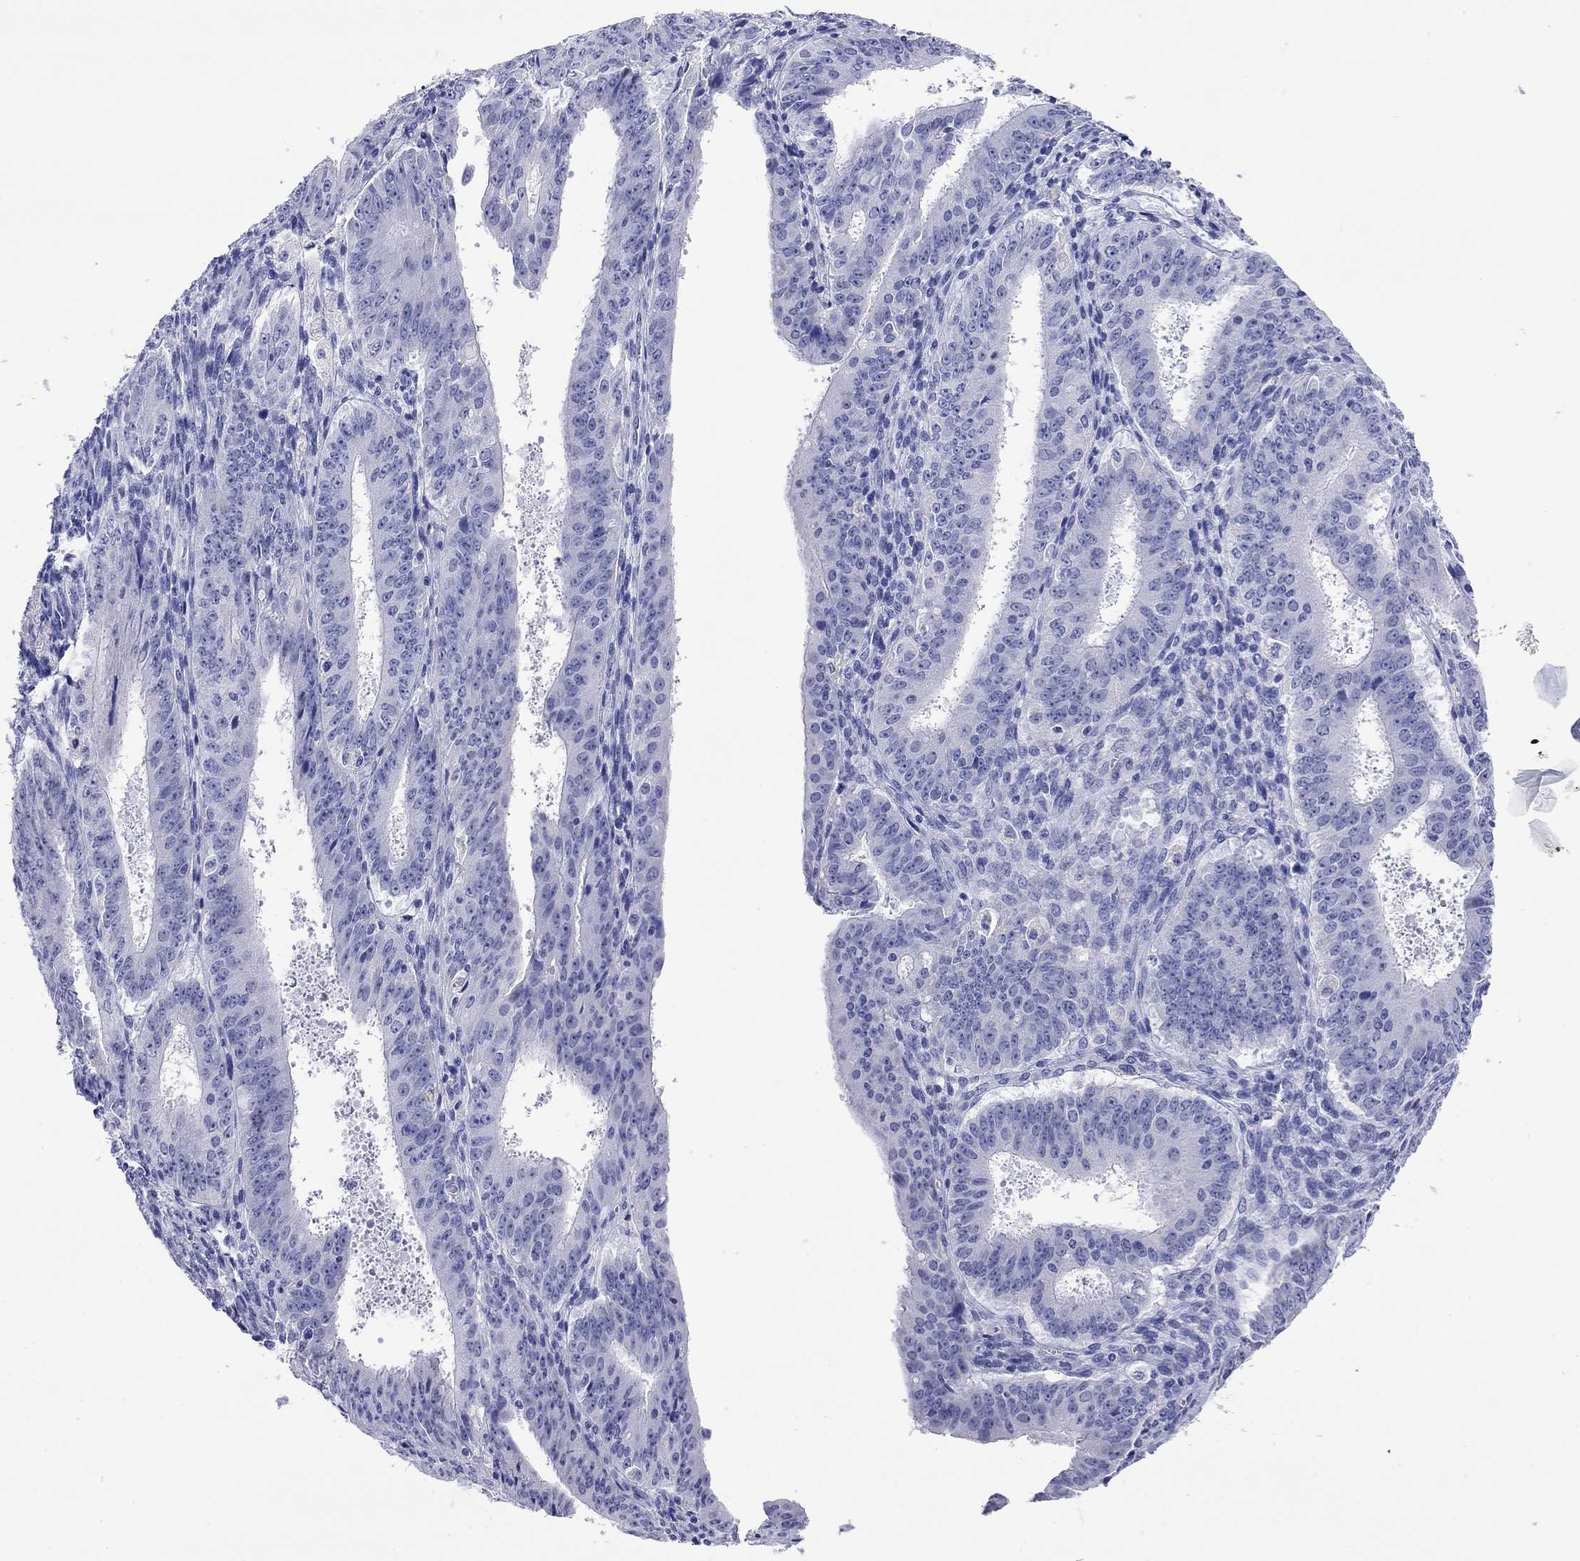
{"staining": {"intensity": "negative", "quantity": "none", "location": "none"}, "tissue": "ovarian cancer", "cell_type": "Tumor cells", "image_type": "cancer", "snomed": [{"axis": "morphology", "description": "Carcinoma, endometroid"}, {"axis": "topography", "description": "Ovary"}], "caption": "This micrograph is of endometroid carcinoma (ovarian) stained with immunohistochemistry (IHC) to label a protein in brown with the nuclei are counter-stained blue. There is no positivity in tumor cells.", "gene": "FIGLA", "patient": {"sex": "female", "age": 42}}